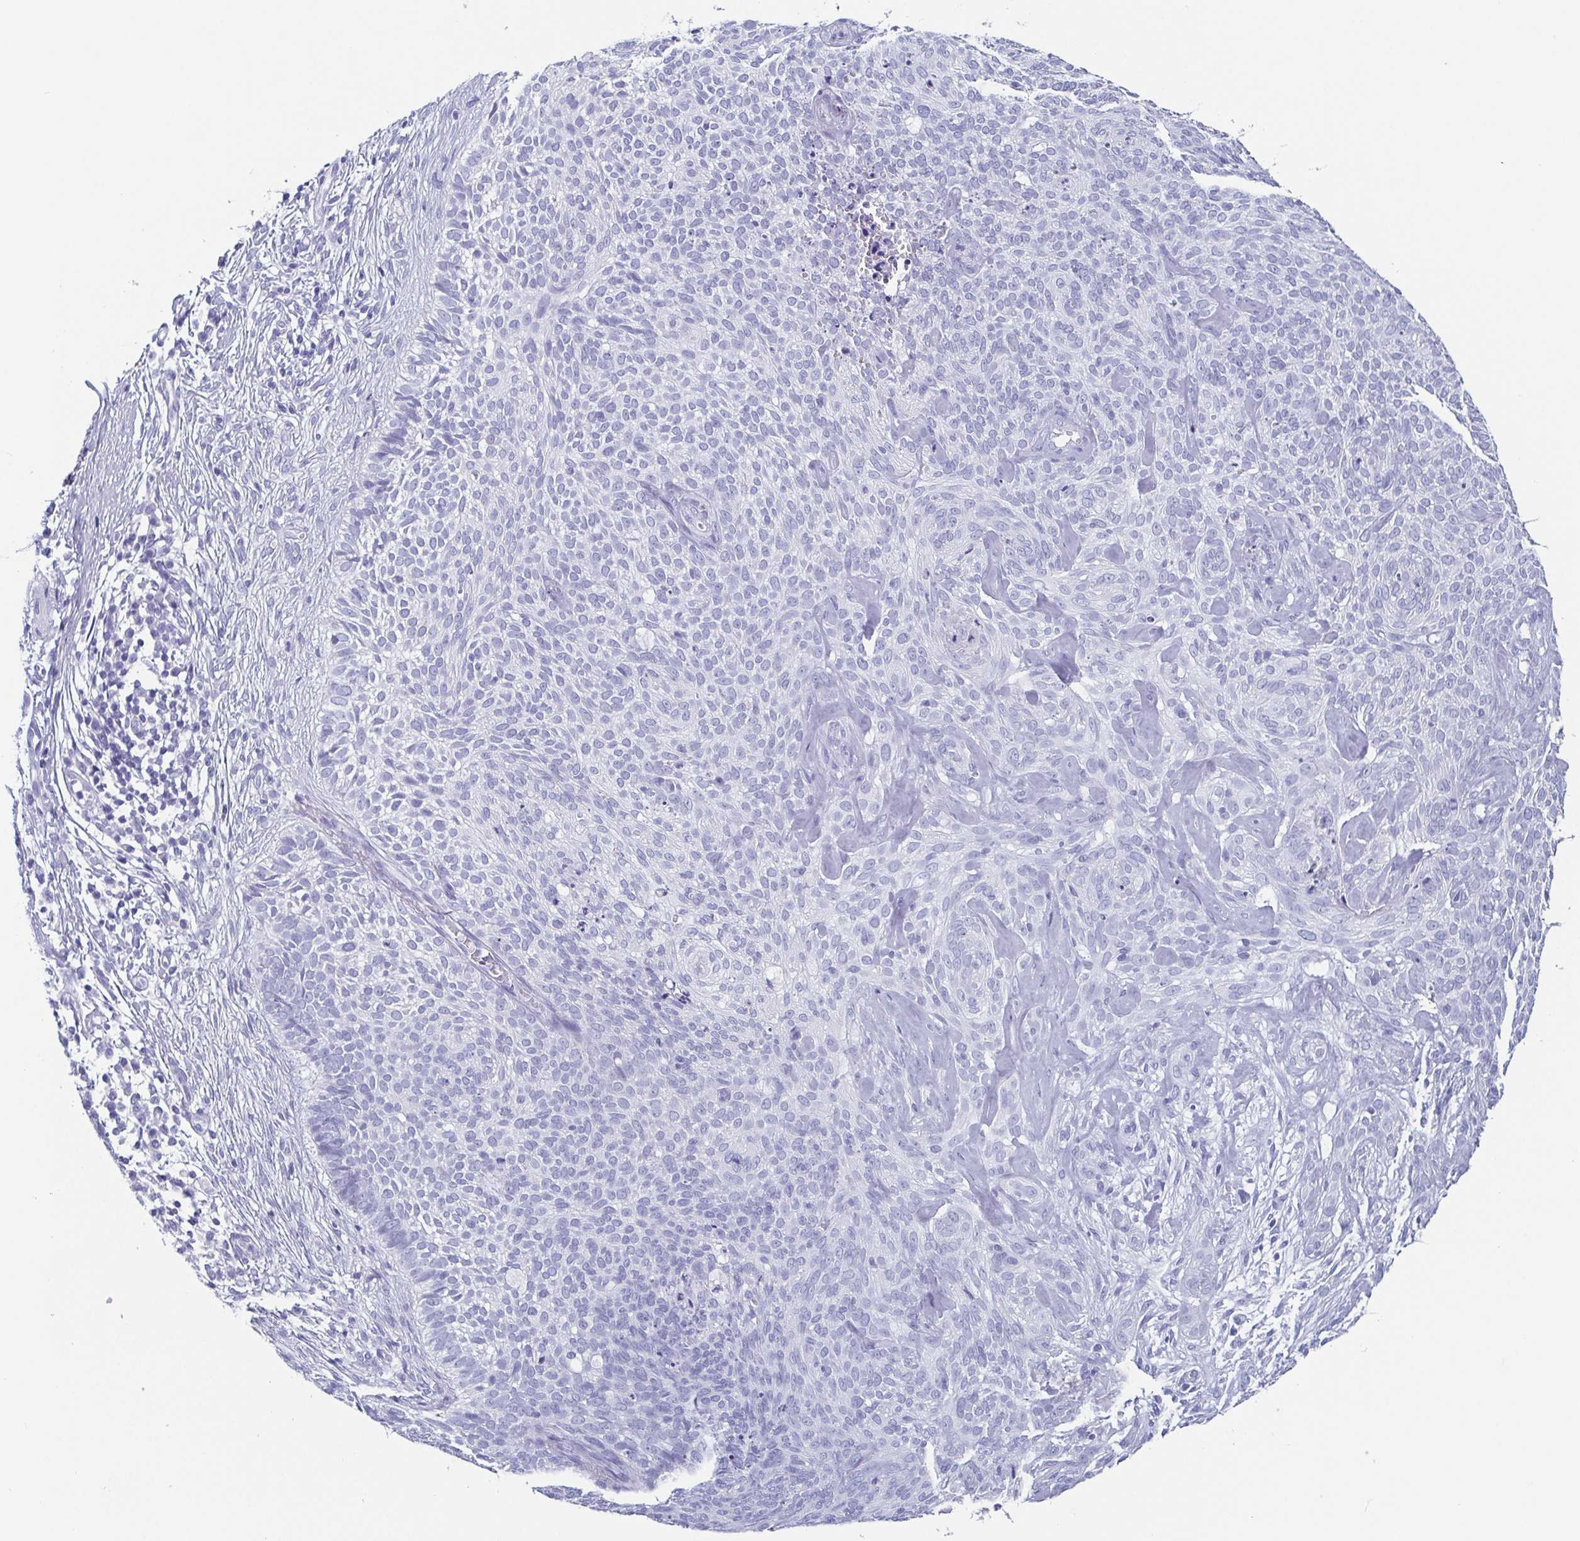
{"staining": {"intensity": "negative", "quantity": "none", "location": "none"}, "tissue": "skin cancer", "cell_type": "Tumor cells", "image_type": "cancer", "snomed": [{"axis": "morphology", "description": "Basal cell carcinoma"}, {"axis": "topography", "description": "Skin"}, {"axis": "topography", "description": "Skin of face"}], "caption": "This histopathology image is of skin cancer (basal cell carcinoma) stained with immunohistochemistry (IHC) to label a protein in brown with the nuclei are counter-stained blue. There is no staining in tumor cells.", "gene": "SCGN", "patient": {"sex": "female", "age": 82}}